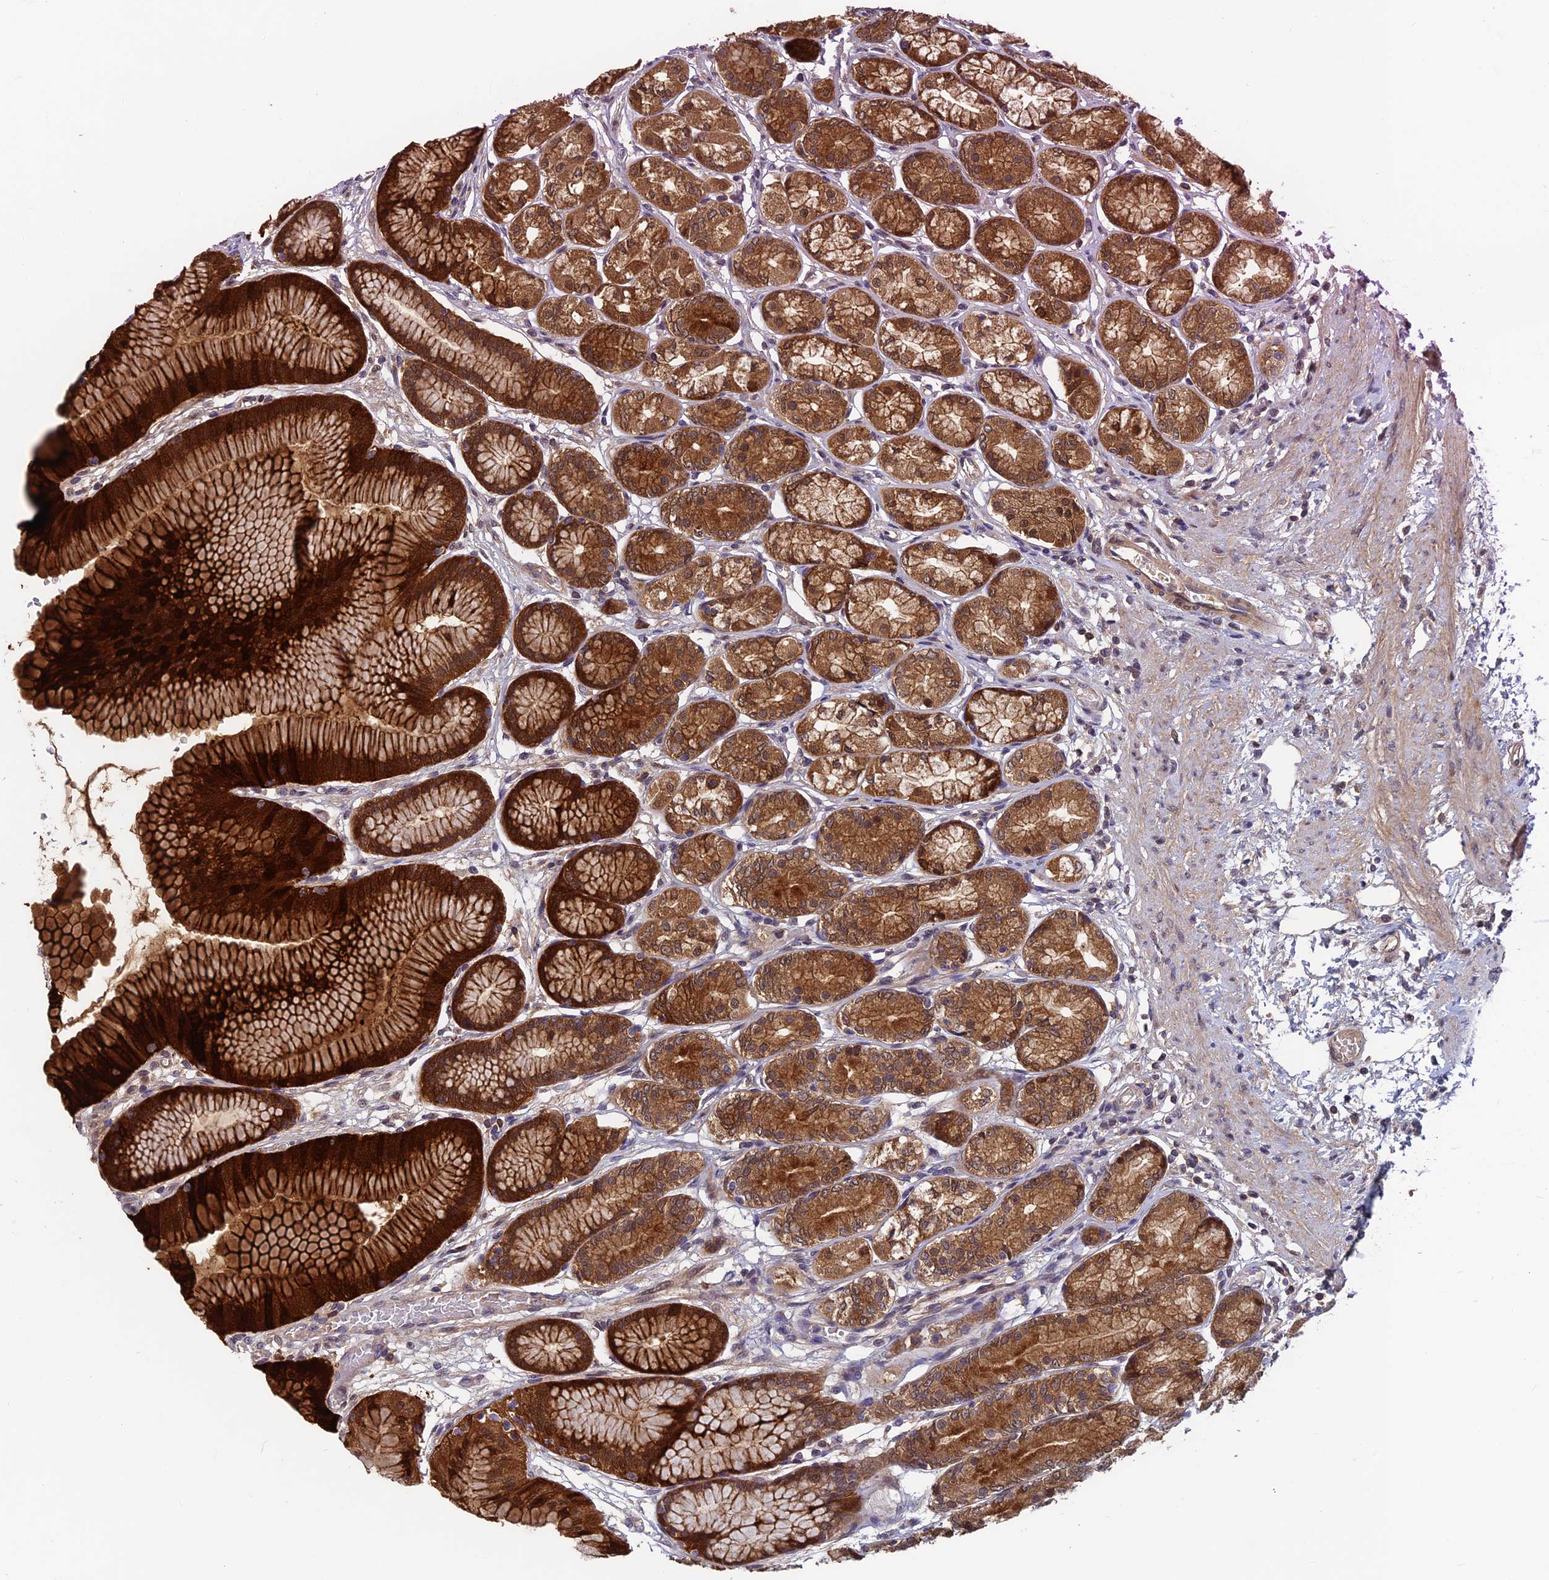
{"staining": {"intensity": "strong", "quantity": ">75%", "location": "cytoplasmic/membranous,nuclear"}, "tissue": "stomach", "cell_type": "Glandular cells", "image_type": "normal", "snomed": [{"axis": "morphology", "description": "Normal tissue, NOS"}, {"axis": "morphology", "description": "Adenocarcinoma, NOS"}, {"axis": "morphology", "description": "Adenocarcinoma, High grade"}, {"axis": "topography", "description": "Stomach, upper"}, {"axis": "topography", "description": "Stomach"}], "caption": "Human stomach stained for a protein (brown) shows strong cytoplasmic/membranous,nuclear positive positivity in about >75% of glandular cells.", "gene": "CCDC15", "patient": {"sex": "female", "age": 65}}